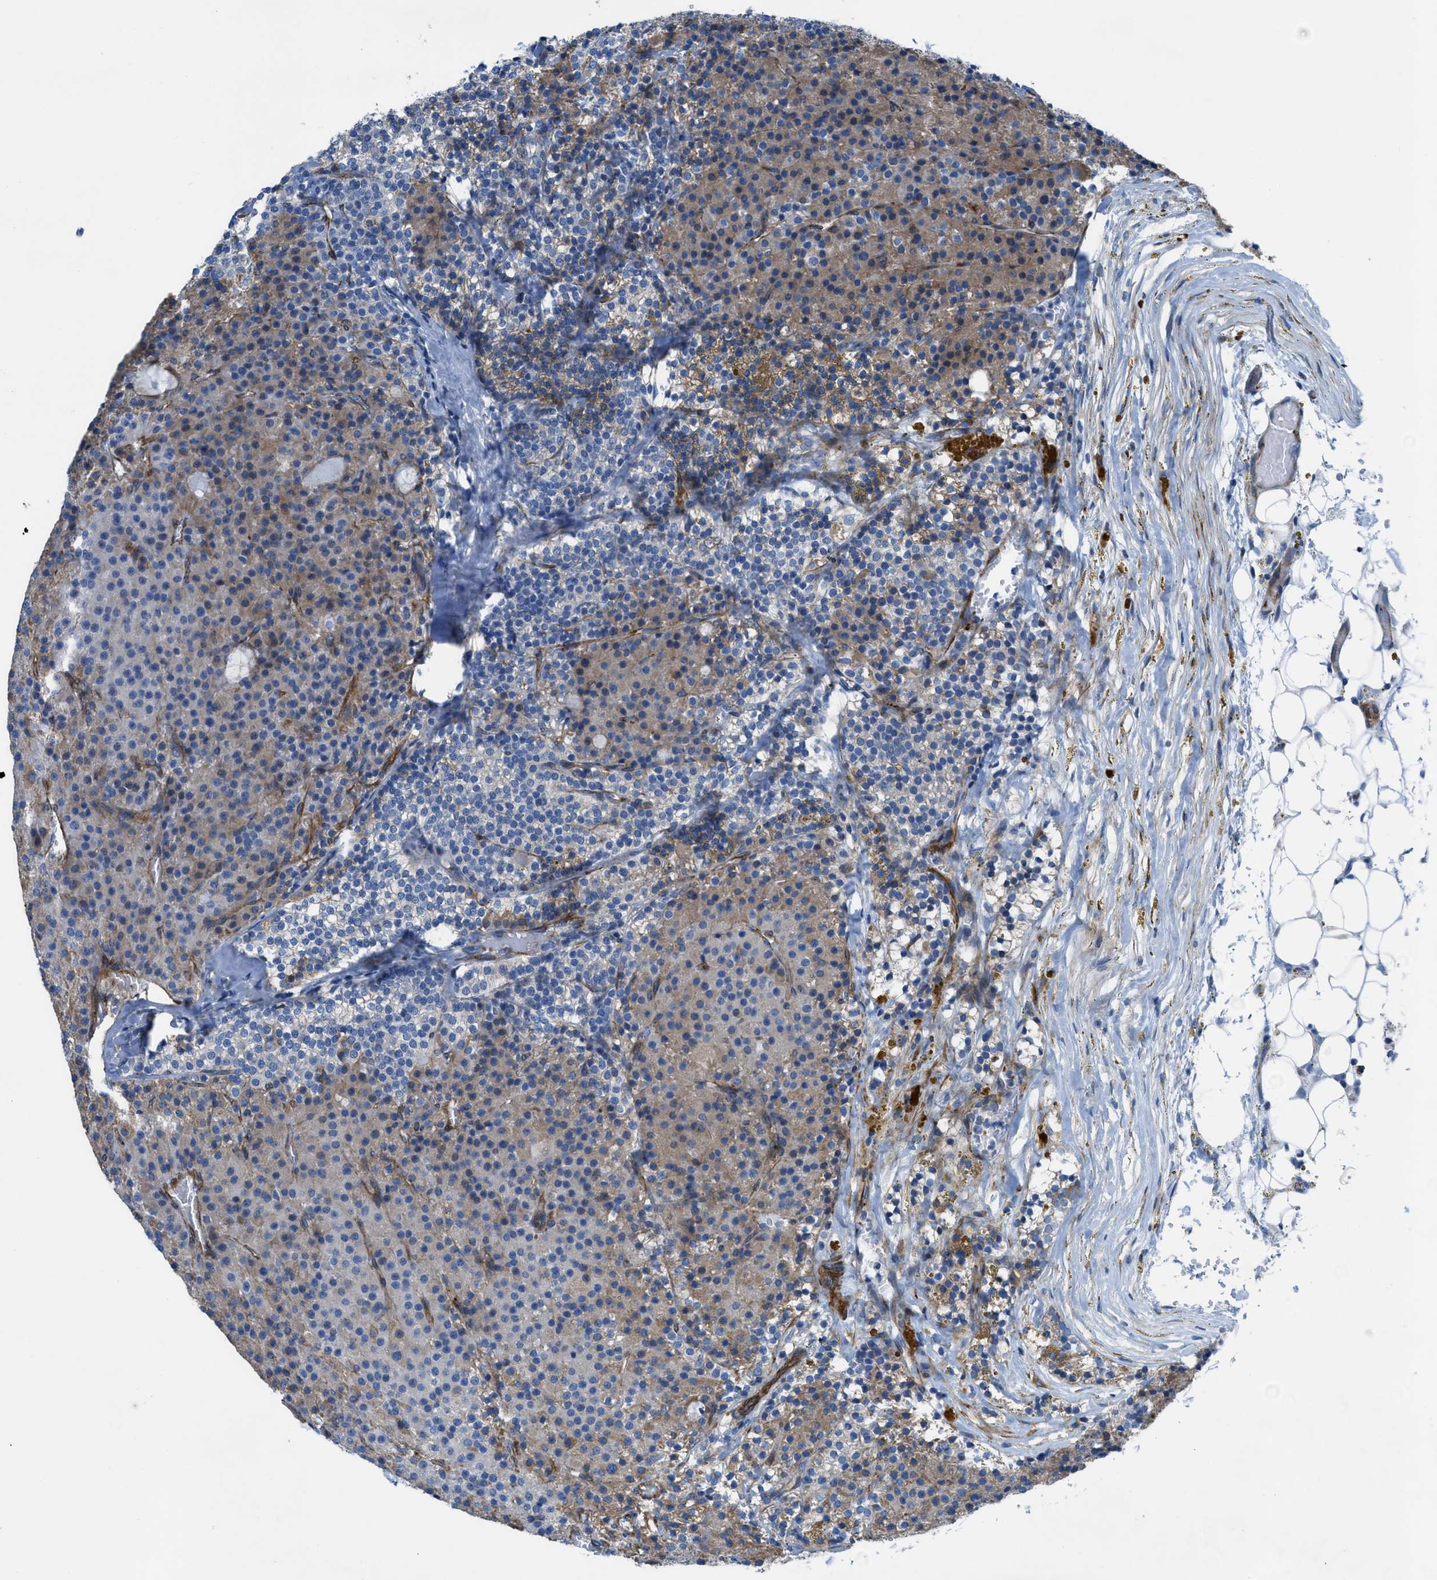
{"staining": {"intensity": "weak", "quantity": "25%-75%", "location": "cytoplasmic/membranous"}, "tissue": "parathyroid gland", "cell_type": "Glandular cells", "image_type": "normal", "snomed": [{"axis": "morphology", "description": "Normal tissue, NOS"}, {"axis": "morphology", "description": "Adenoma, NOS"}, {"axis": "topography", "description": "Parathyroid gland"}], "caption": "Immunohistochemical staining of normal human parathyroid gland displays 25%-75% levels of weak cytoplasmic/membranous protein staining in about 25%-75% of glandular cells.", "gene": "KCNH7", "patient": {"sex": "male", "age": 75}}